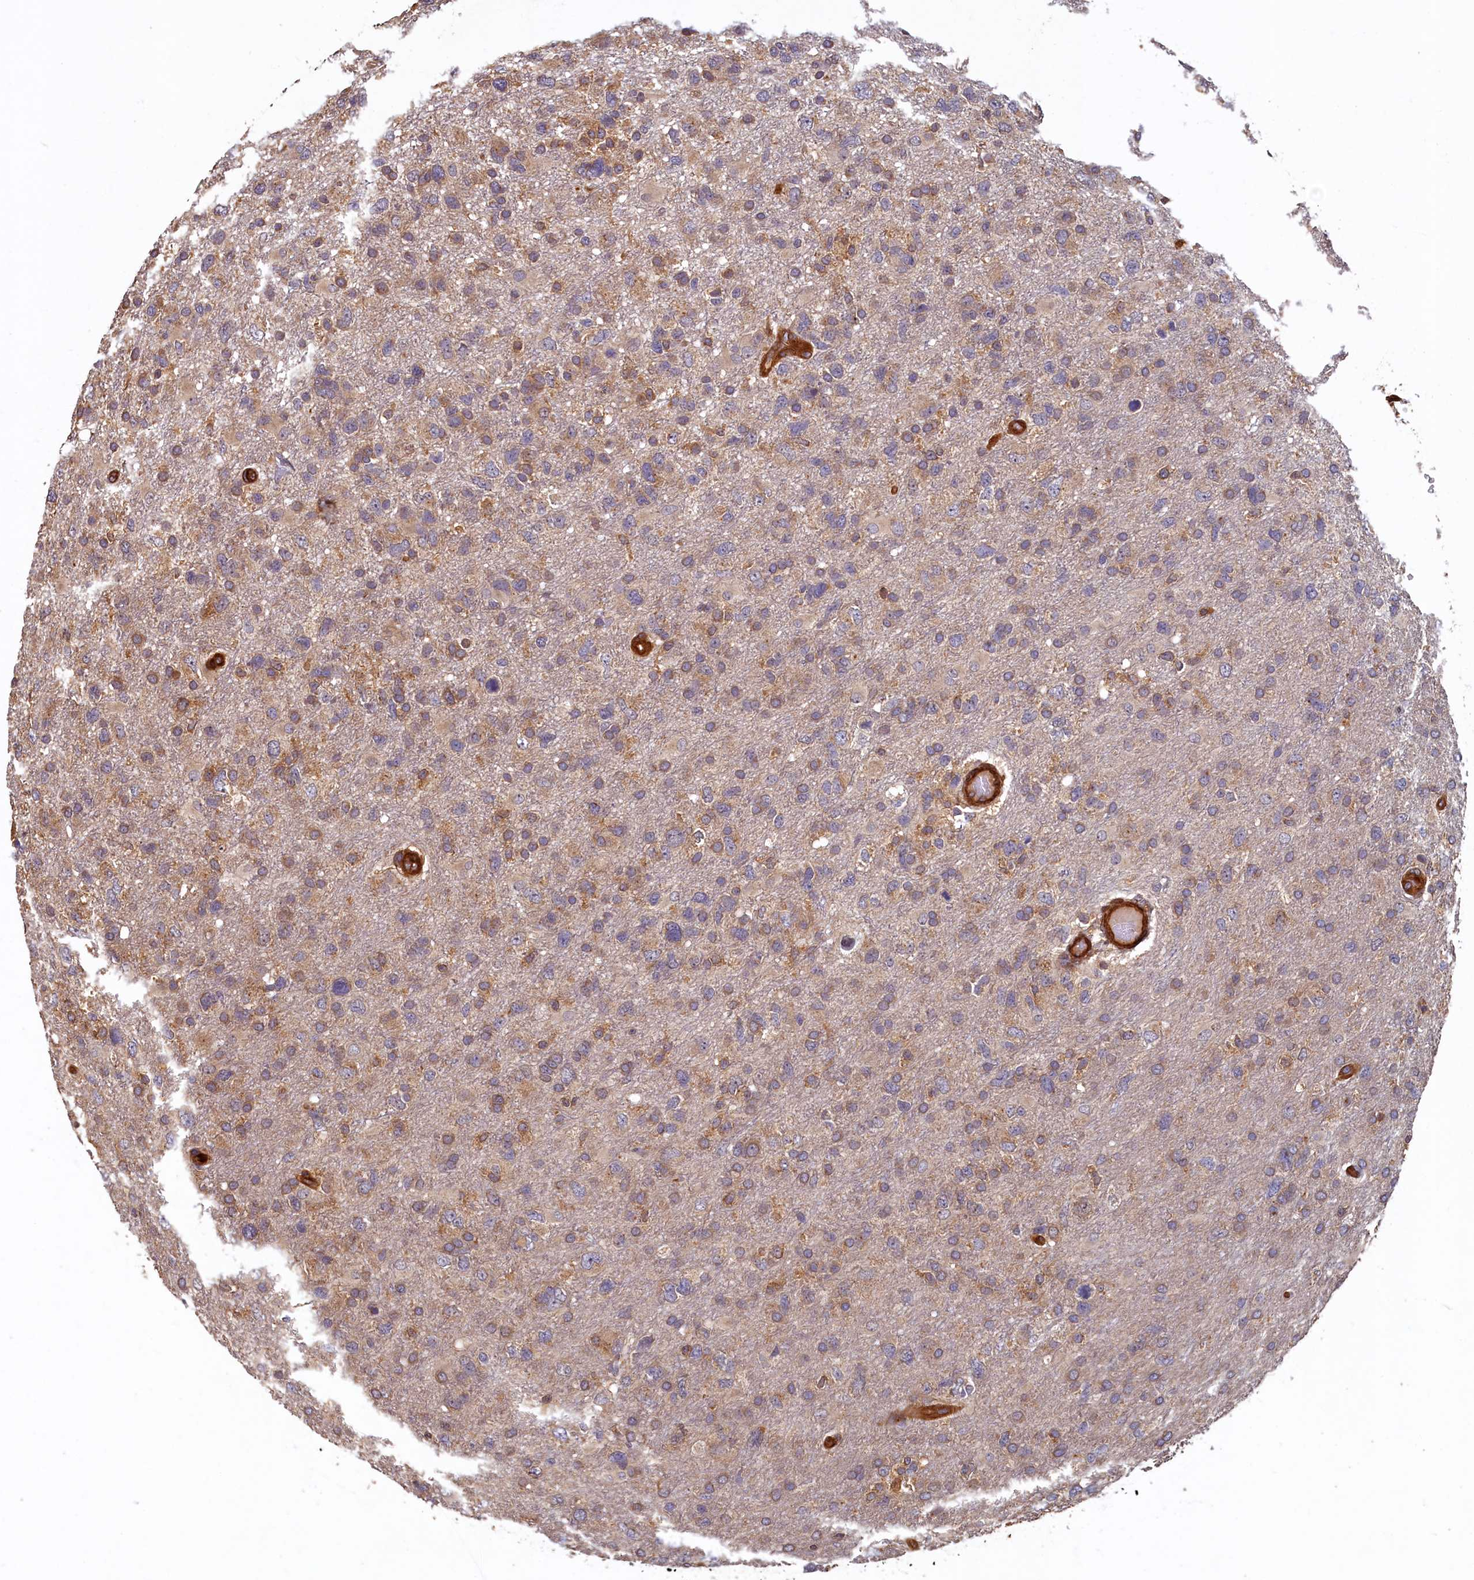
{"staining": {"intensity": "moderate", "quantity": "25%-75%", "location": "cytoplasmic/membranous"}, "tissue": "glioma", "cell_type": "Tumor cells", "image_type": "cancer", "snomed": [{"axis": "morphology", "description": "Glioma, malignant, High grade"}, {"axis": "topography", "description": "Brain"}], "caption": "Tumor cells show medium levels of moderate cytoplasmic/membranous positivity in about 25%-75% of cells in human glioma.", "gene": "CCDC102B", "patient": {"sex": "male", "age": 61}}